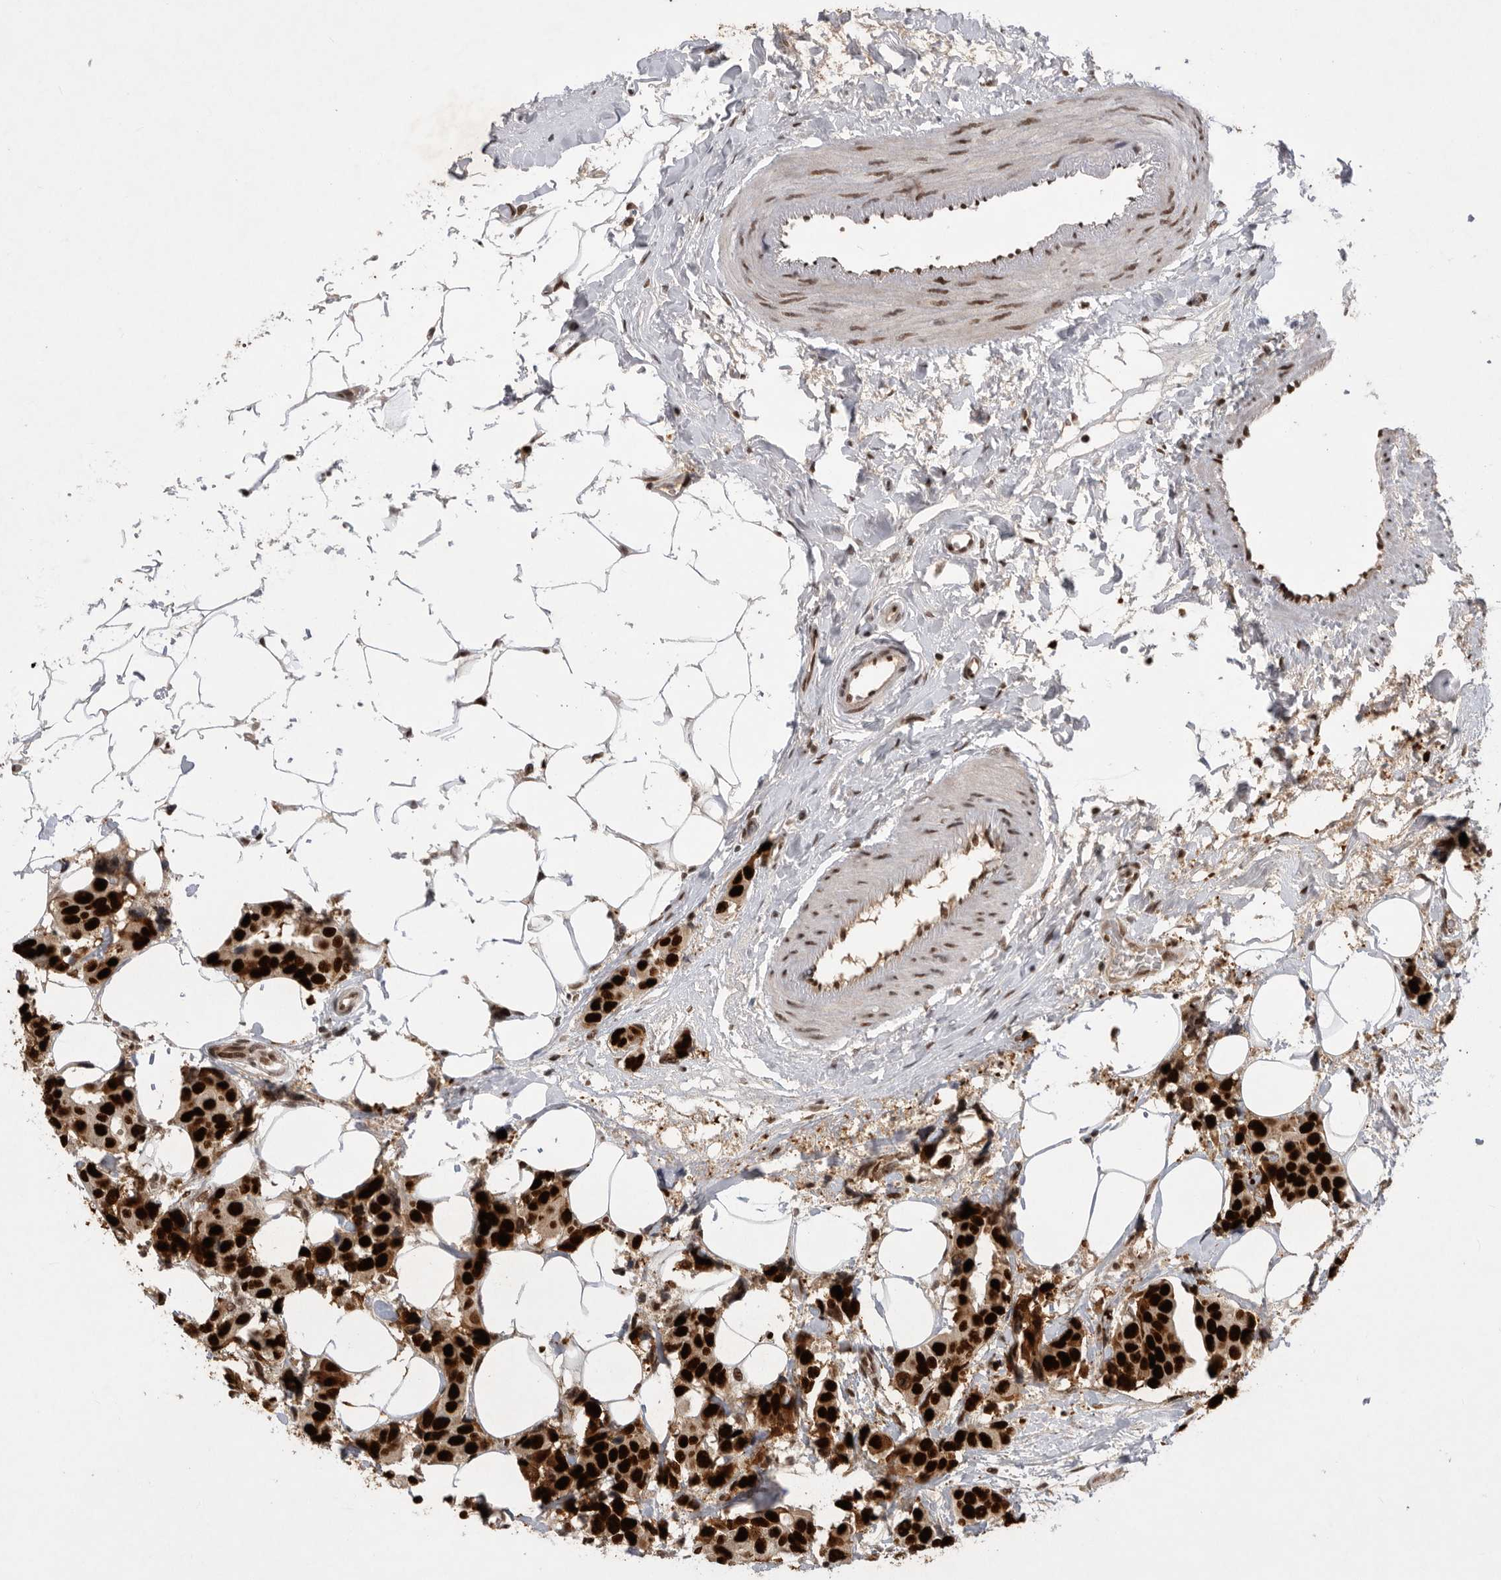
{"staining": {"intensity": "strong", "quantity": ">75%", "location": "nuclear"}, "tissue": "breast cancer", "cell_type": "Tumor cells", "image_type": "cancer", "snomed": [{"axis": "morphology", "description": "Normal tissue, NOS"}, {"axis": "morphology", "description": "Duct carcinoma"}, {"axis": "topography", "description": "Breast"}], "caption": "Tumor cells demonstrate high levels of strong nuclear positivity in about >75% of cells in breast cancer. The staining was performed using DAB (3,3'-diaminobenzidine), with brown indicating positive protein expression. Nuclei are stained blue with hematoxylin.", "gene": "ZNF830", "patient": {"sex": "female", "age": 39}}